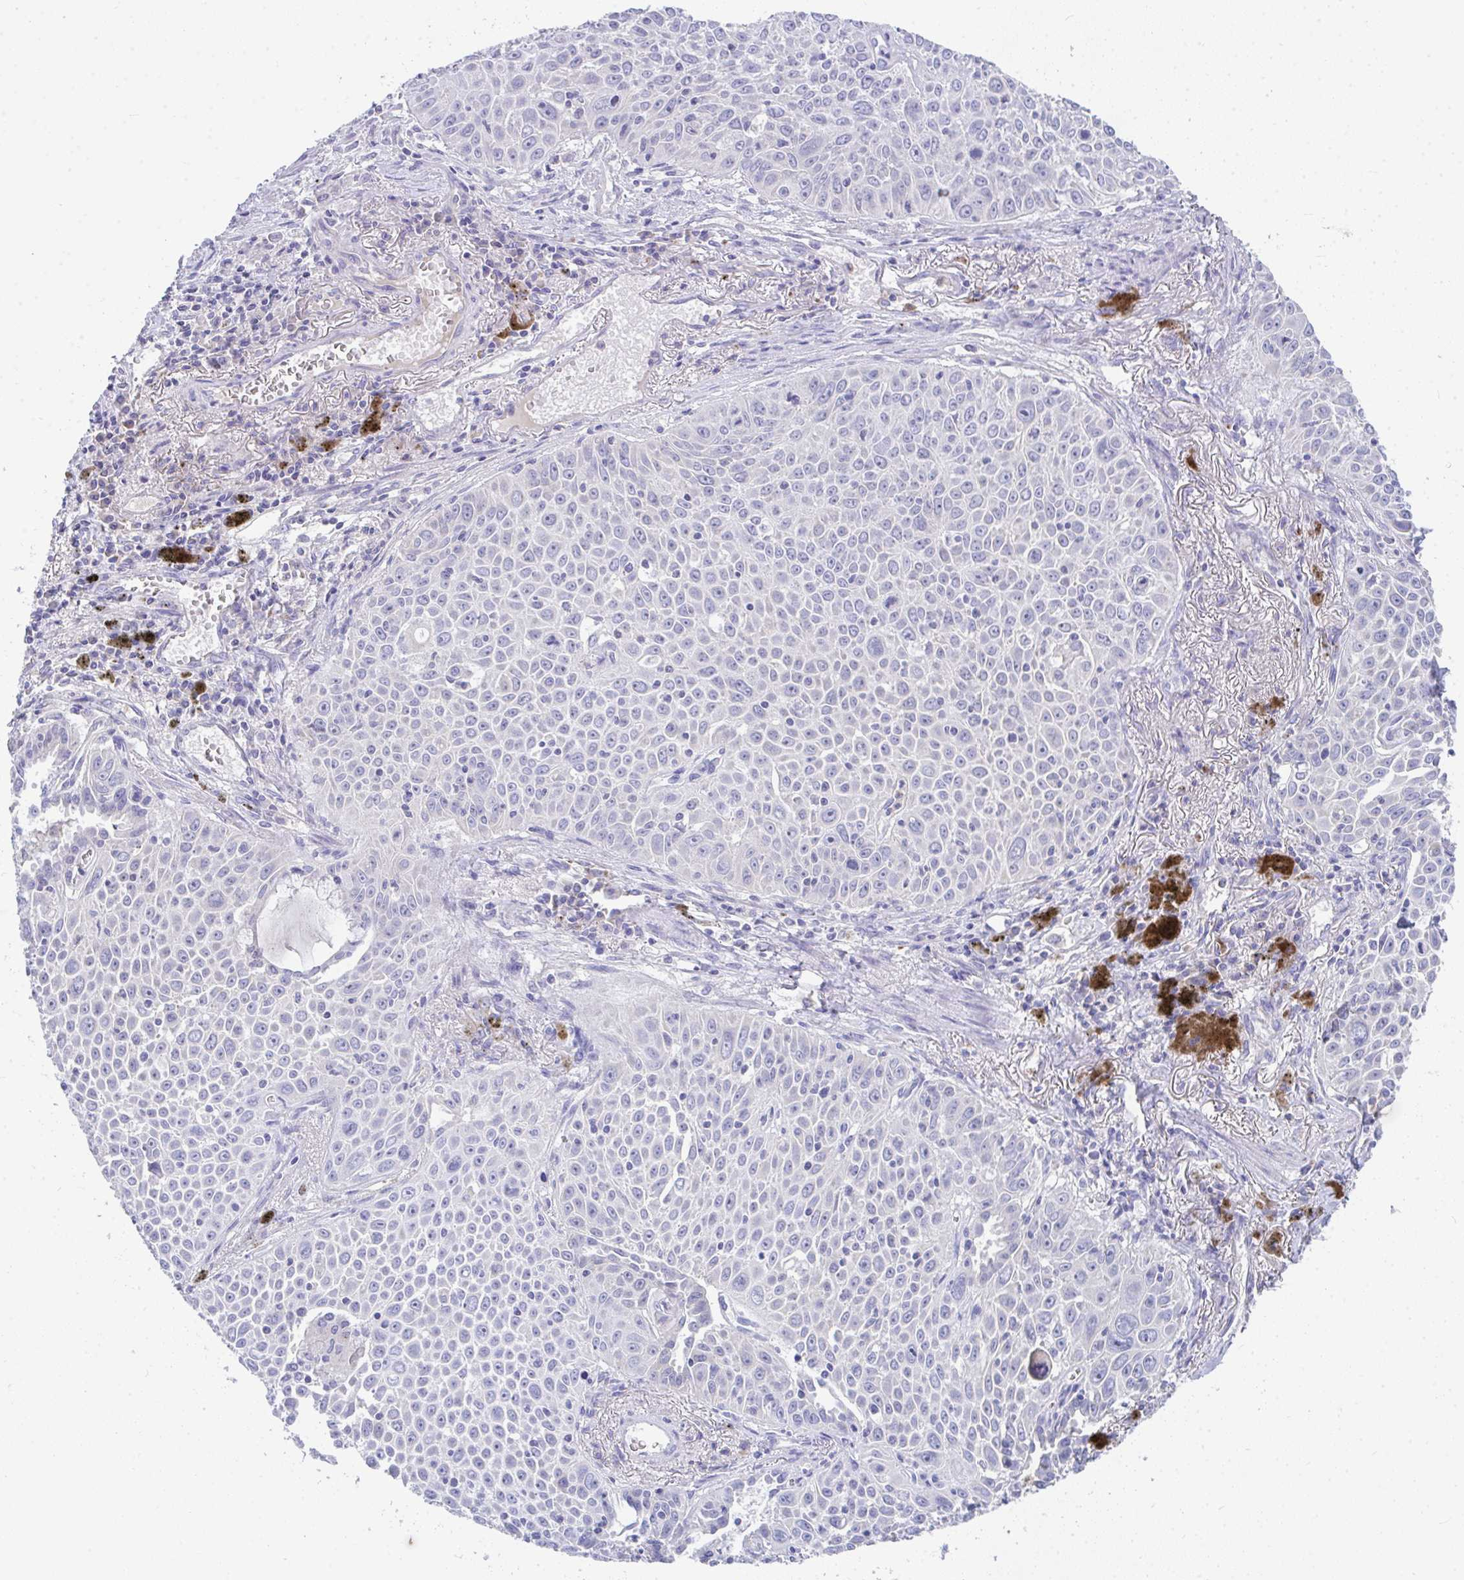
{"staining": {"intensity": "negative", "quantity": "none", "location": "none"}, "tissue": "lung cancer", "cell_type": "Tumor cells", "image_type": "cancer", "snomed": [{"axis": "morphology", "description": "Squamous cell carcinoma, NOS"}, {"axis": "morphology", "description": "Squamous cell carcinoma, metastatic, NOS"}, {"axis": "topography", "description": "Lymph node"}, {"axis": "topography", "description": "Lung"}], "caption": "A histopathology image of lung squamous cell carcinoma stained for a protein exhibits no brown staining in tumor cells. (Immunohistochemistry, brightfield microscopy, high magnification).", "gene": "COA5", "patient": {"sex": "female", "age": 62}}